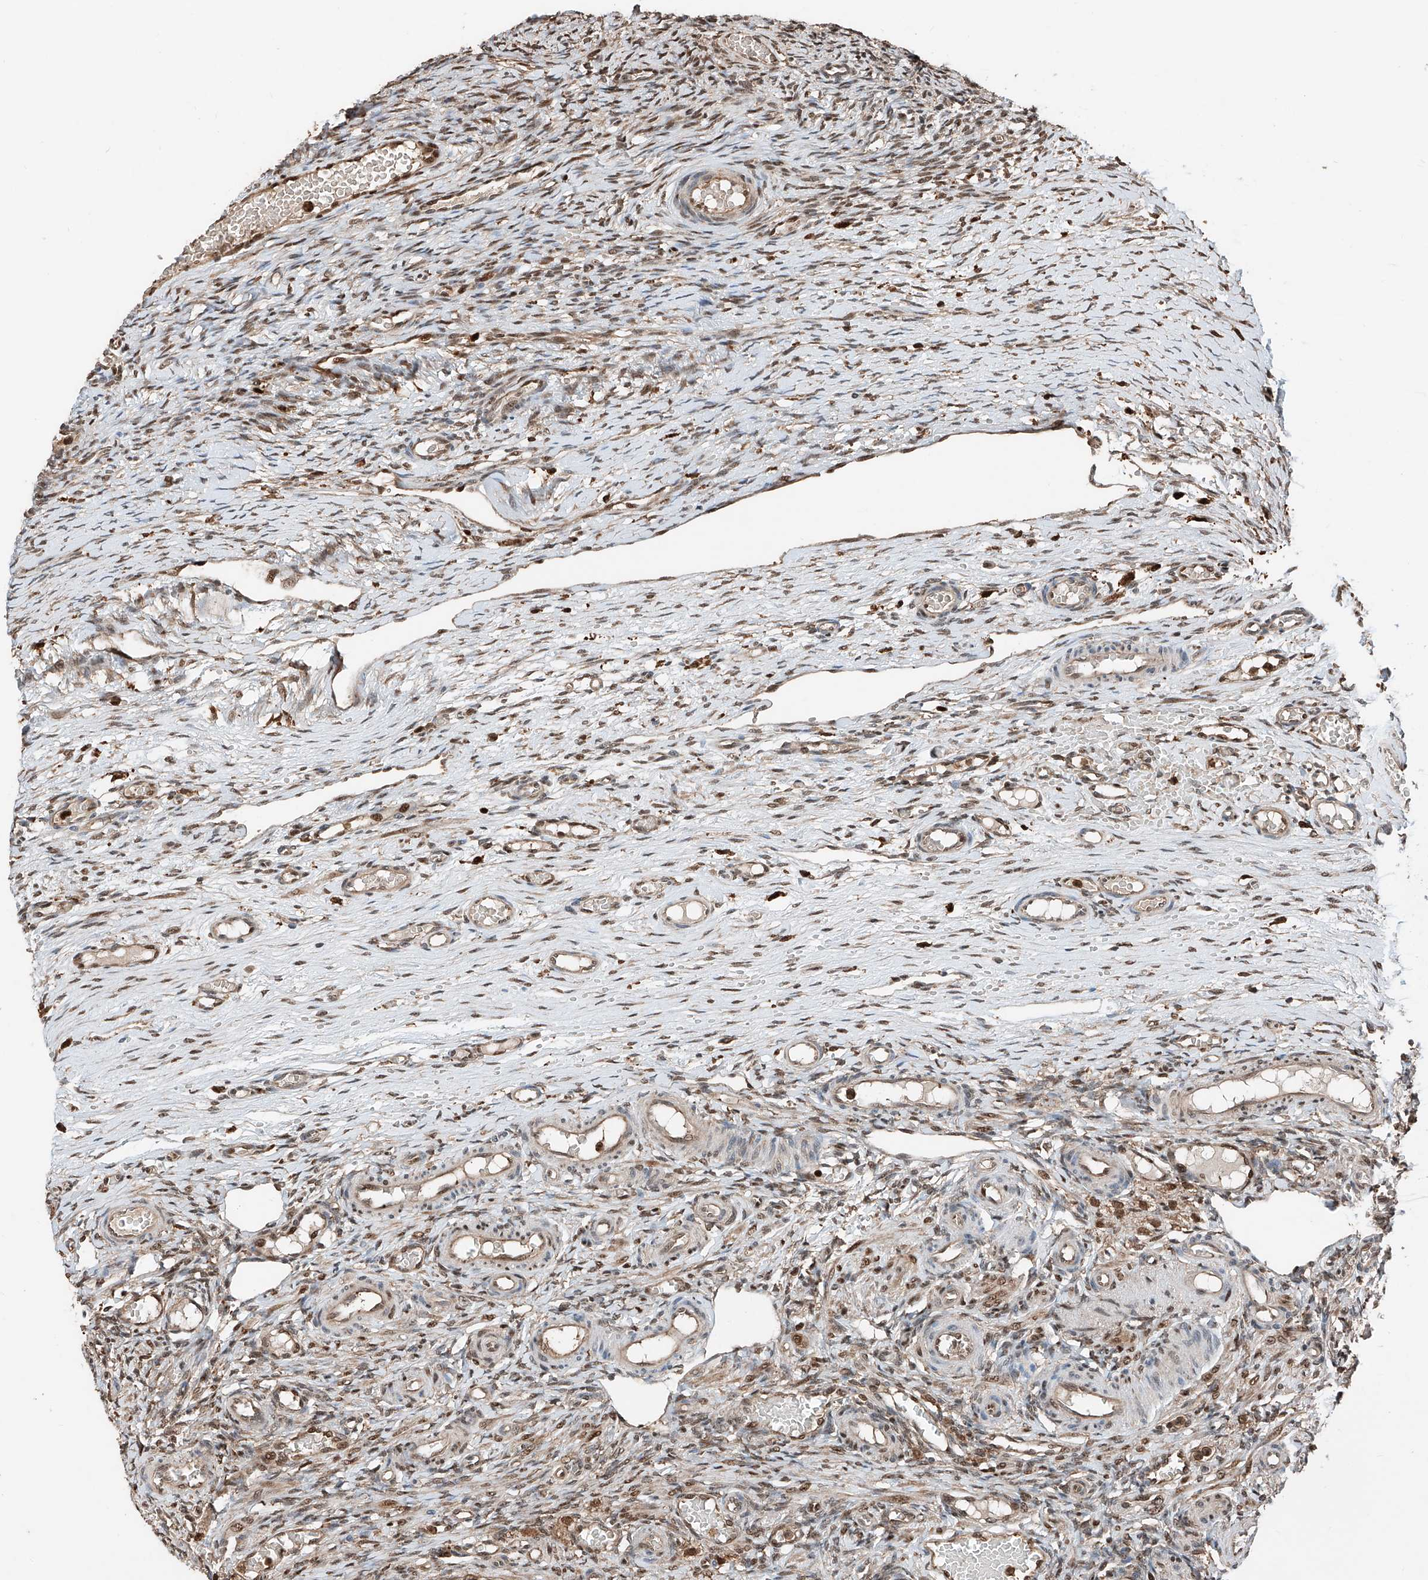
{"staining": {"intensity": "moderate", "quantity": ">75%", "location": "nuclear"}, "tissue": "ovary", "cell_type": "Ovarian stroma cells", "image_type": "normal", "snomed": [{"axis": "morphology", "description": "Adenocarcinoma, NOS"}, {"axis": "topography", "description": "Endometrium"}], "caption": "IHC (DAB) staining of benign human ovary exhibits moderate nuclear protein staining in about >75% of ovarian stroma cells.", "gene": "RMND1", "patient": {"sex": "female", "age": 32}}